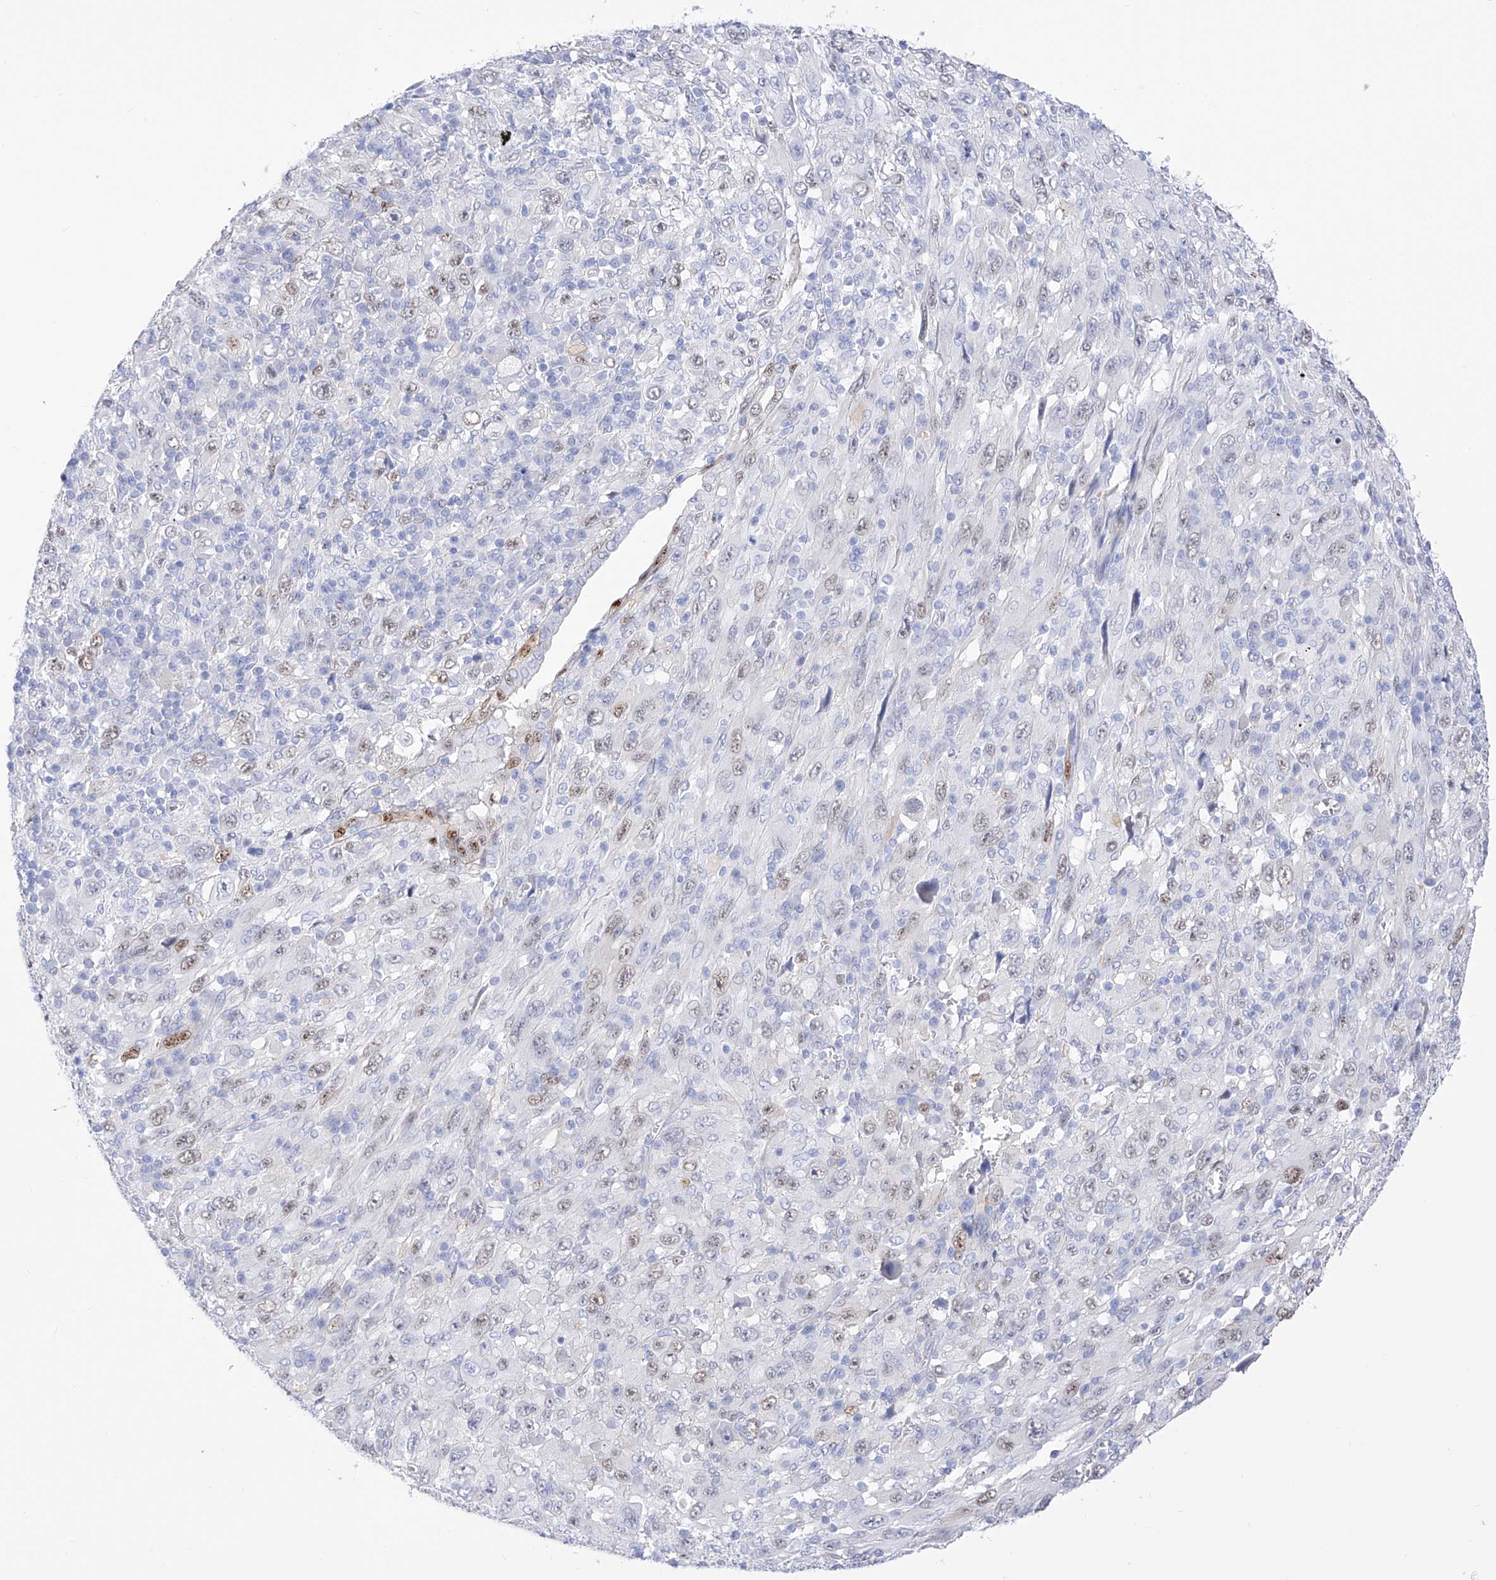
{"staining": {"intensity": "weak", "quantity": "<25%", "location": "nuclear"}, "tissue": "melanoma", "cell_type": "Tumor cells", "image_type": "cancer", "snomed": [{"axis": "morphology", "description": "Malignant melanoma, Metastatic site"}, {"axis": "topography", "description": "Skin"}], "caption": "The histopathology image reveals no staining of tumor cells in melanoma. (Immunohistochemistry (ihc), brightfield microscopy, high magnification).", "gene": "TRPC7", "patient": {"sex": "female", "age": 56}}